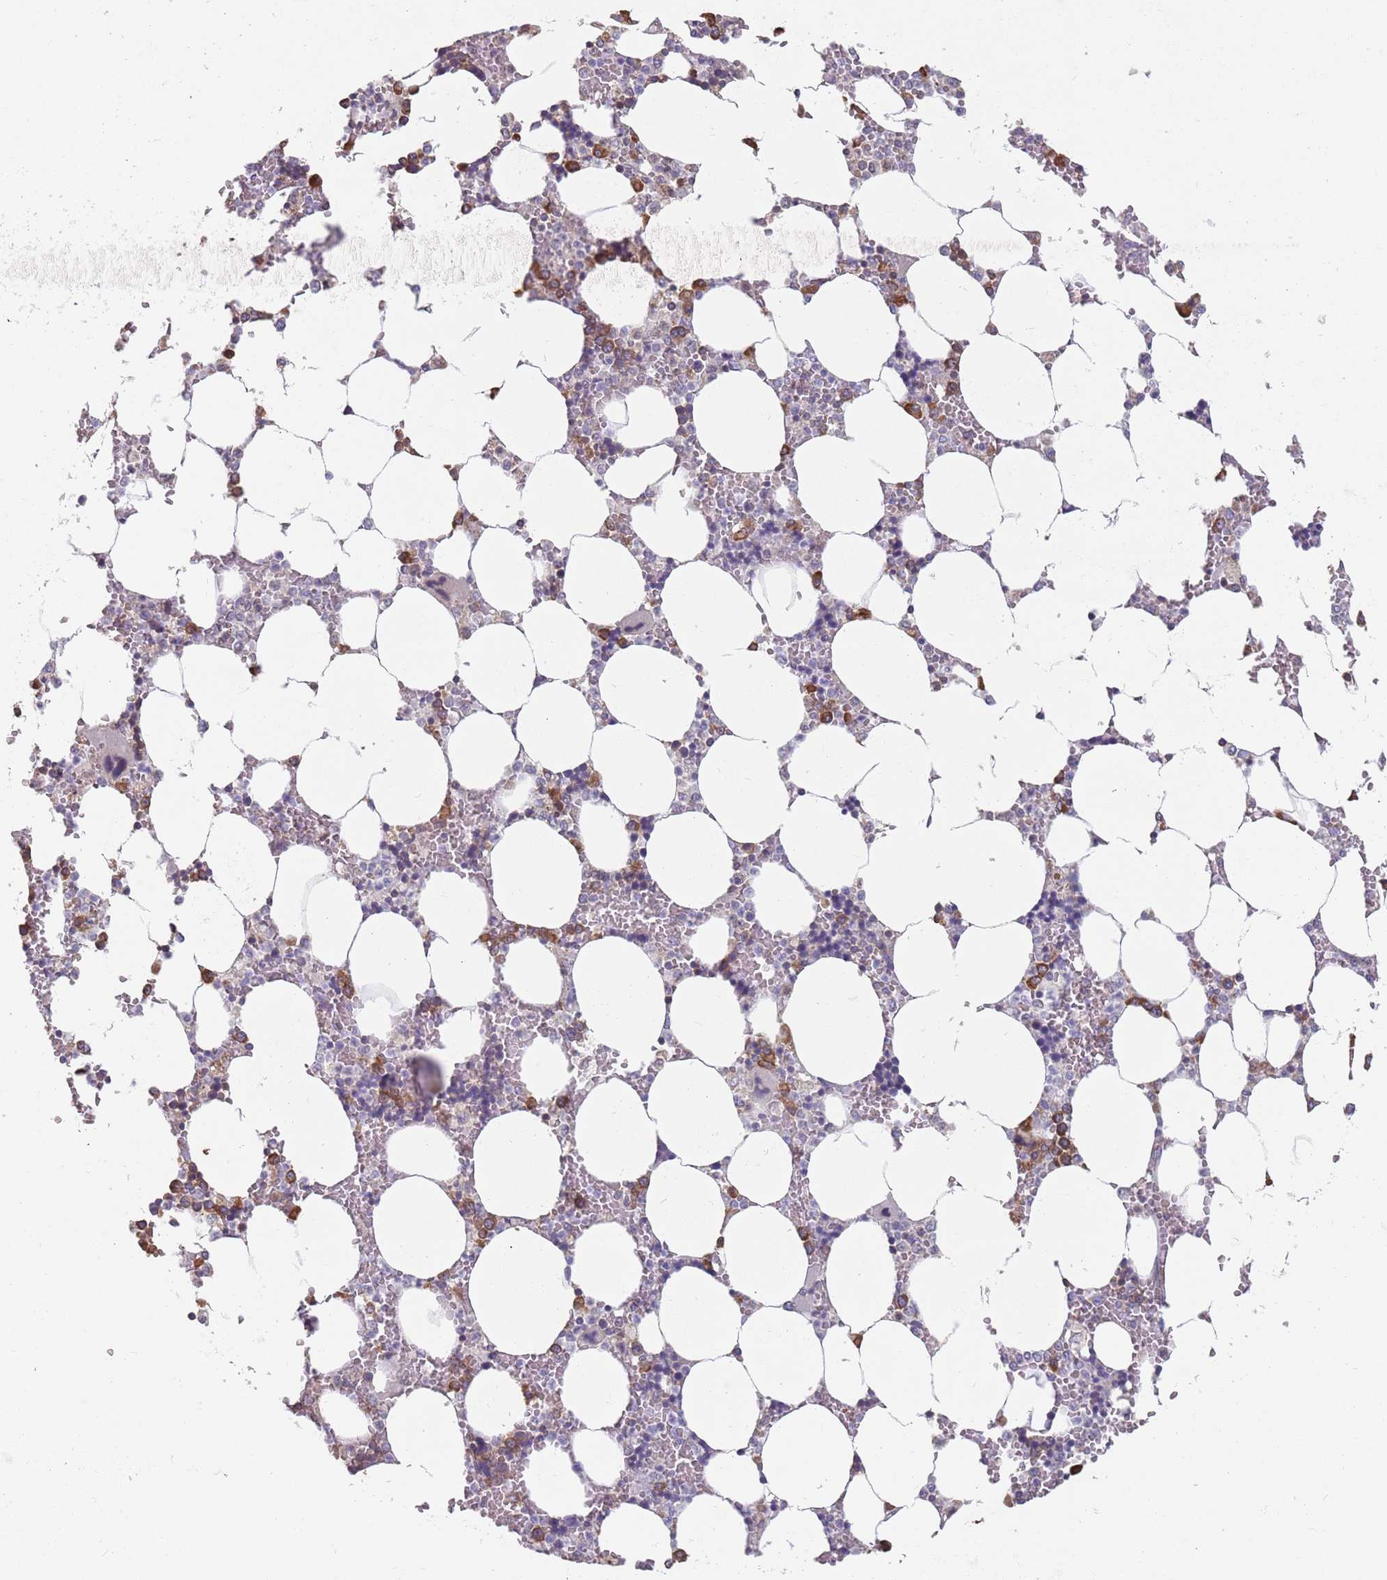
{"staining": {"intensity": "strong", "quantity": "<25%", "location": "cytoplasmic/membranous"}, "tissue": "bone marrow", "cell_type": "Hematopoietic cells", "image_type": "normal", "snomed": [{"axis": "morphology", "description": "Normal tissue, NOS"}, {"axis": "topography", "description": "Bone marrow"}], "caption": "Hematopoietic cells display strong cytoplasmic/membranous positivity in approximately <25% of cells in benign bone marrow.", "gene": "RPL17", "patient": {"sex": "male", "age": 64}}